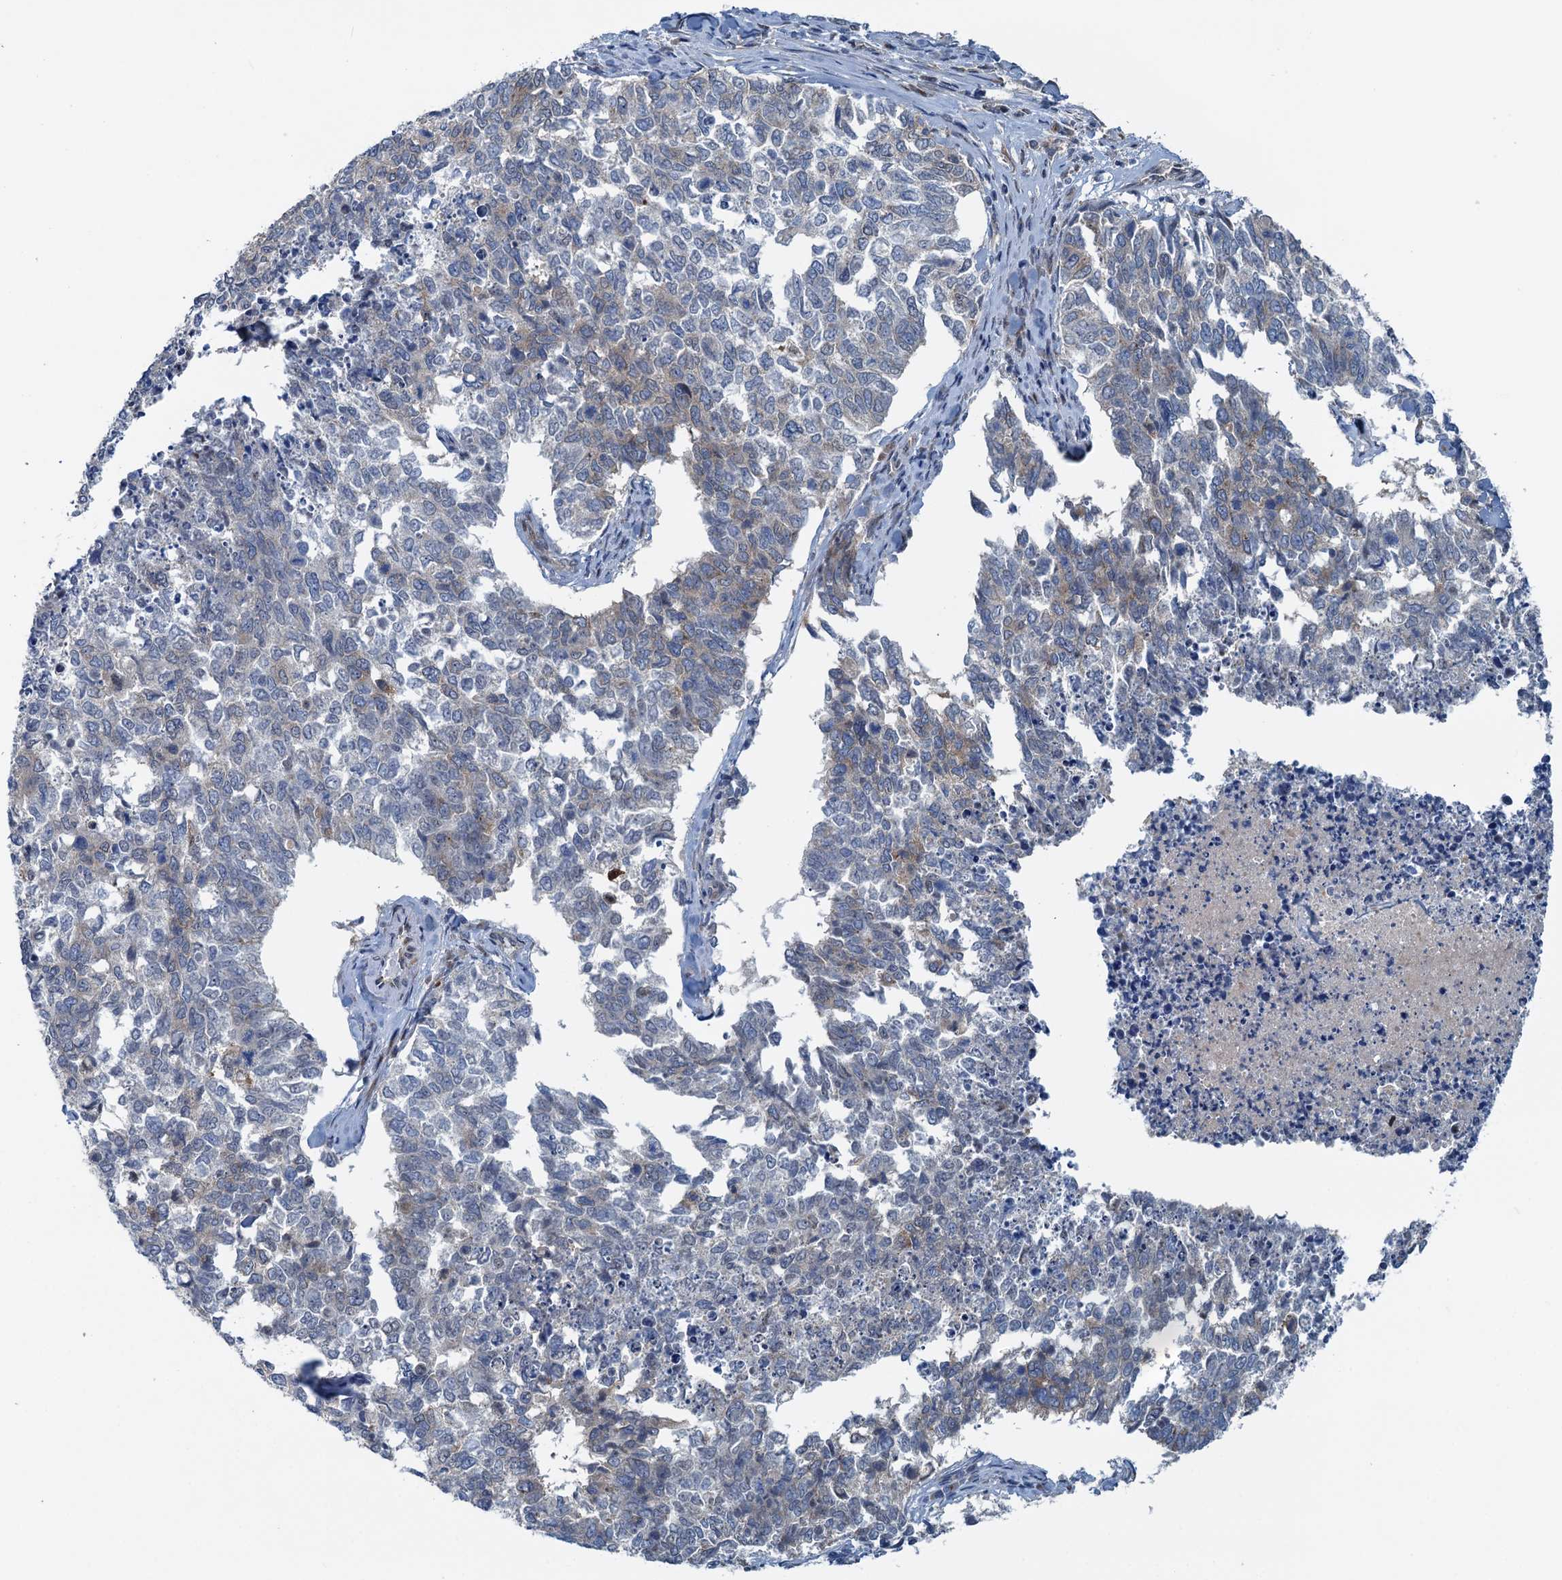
{"staining": {"intensity": "negative", "quantity": "none", "location": "none"}, "tissue": "cervical cancer", "cell_type": "Tumor cells", "image_type": "cancer", "snomed": [{"axis": "morphology", "description": "Squamous cell carcinoma, NOS"}, {"axis": "topography", "description": "Cervix"}], "caption": "A high-resolution histopathology image shows IHC staining of cervical squamous cell carcinoma, which shows no significant expression in tumor cells.", "gene": "DYNC2I2", "patient": {"sex": "female", "age": 63}}